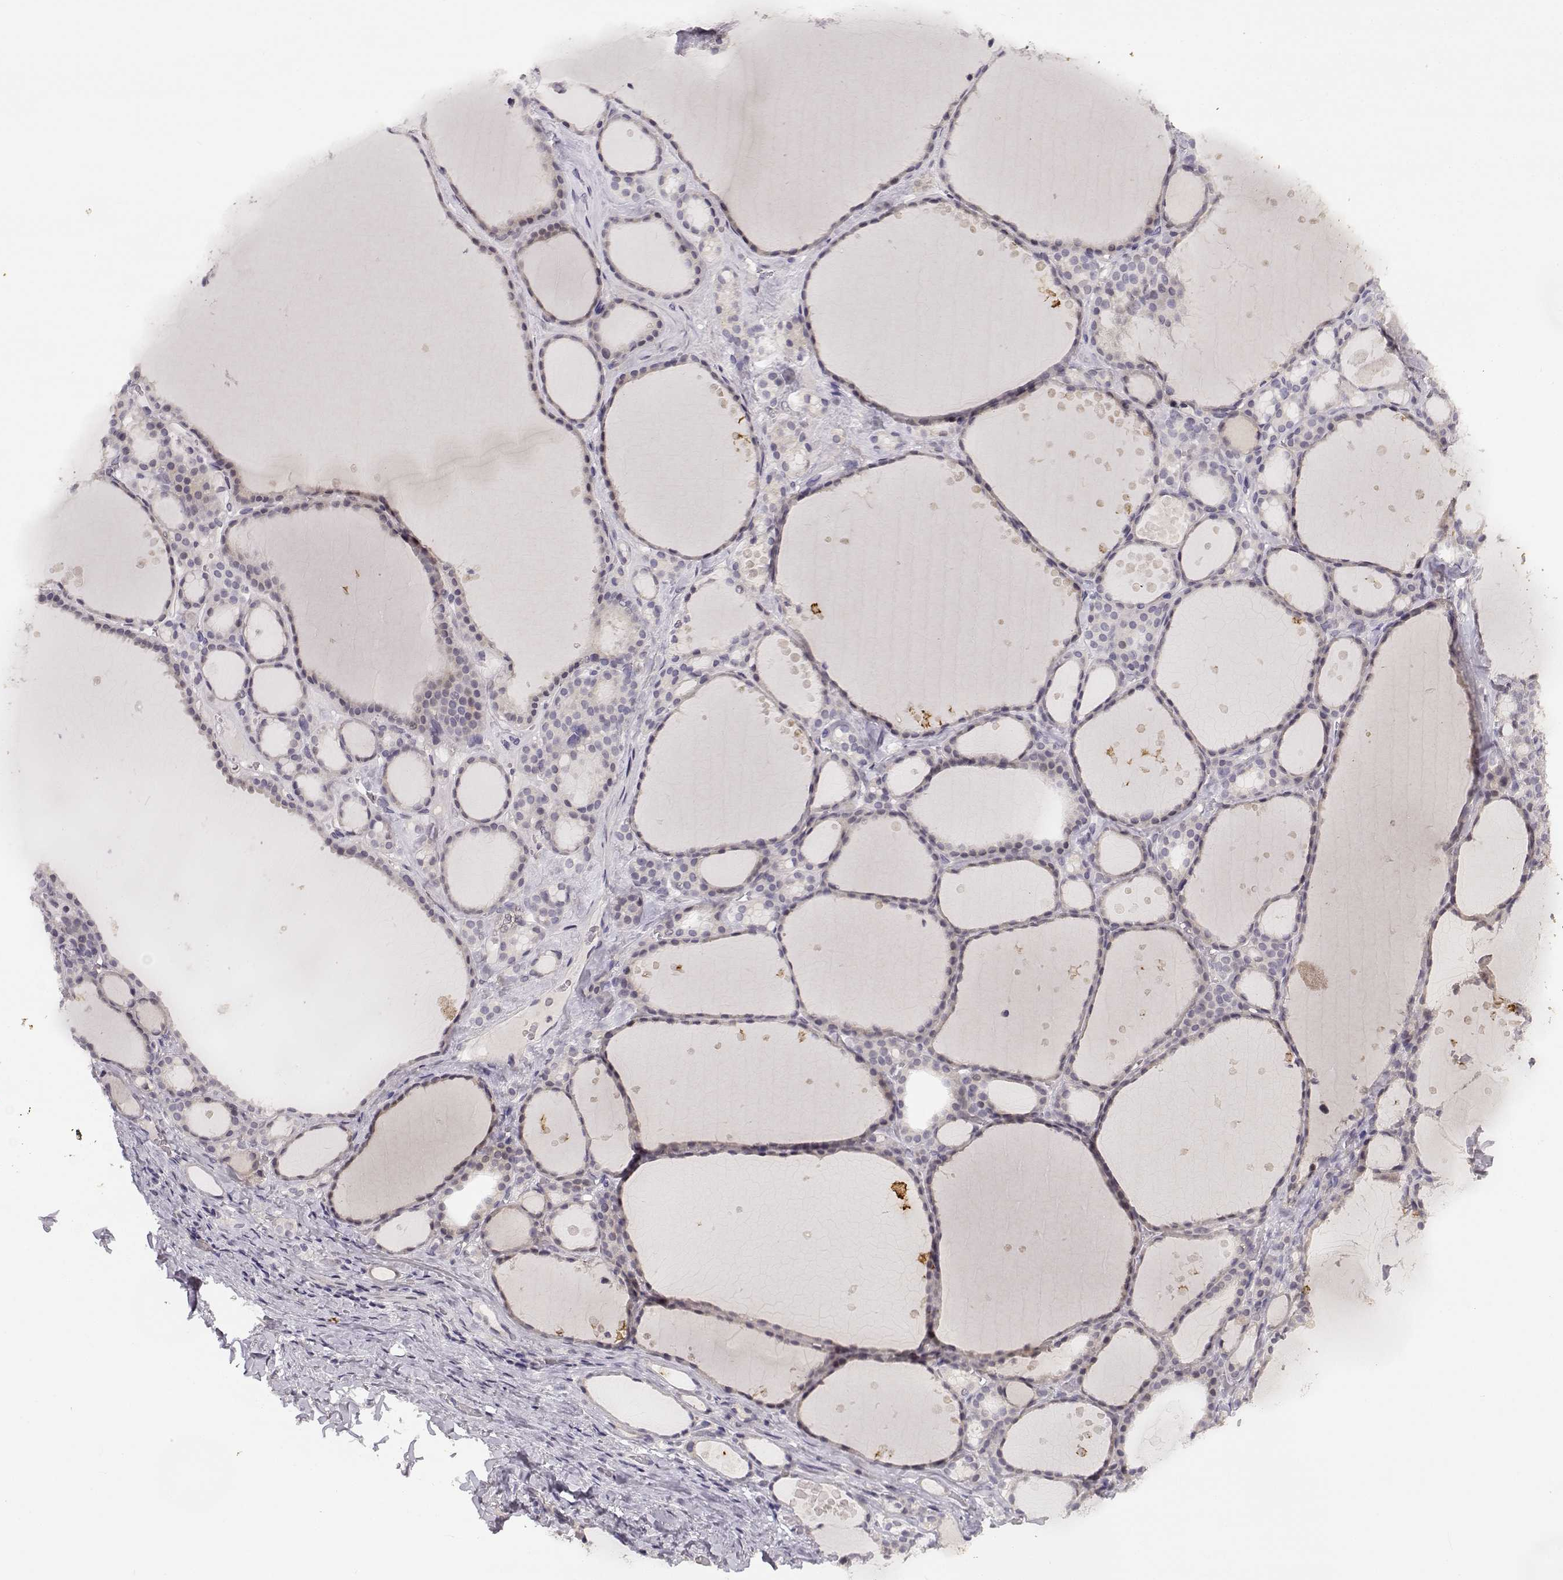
{"staining": {"intensity": "negative", "quantity": "none", "location": "none"}, "tissue": "thyroid gland", "cell_type": "Glandular cells", "image_type": "normal", "snomed": [{"axis": "morphology", "description": "Normal tissue, NOS"}, {"axis": "topography", "description": "Thyroid gland"}], "caption": "Immunohistochemistry image of unremarkable human thyroid gland stained for a protein (brown), which shows no positivity in glandular cells. (DAB (3,3'-diaminobenzidine) immunohistochemistry (IHC) with hematoxylin counter stain).", "gene": "RHOXF2", "patient": {"sex": "male", "age": 68}}